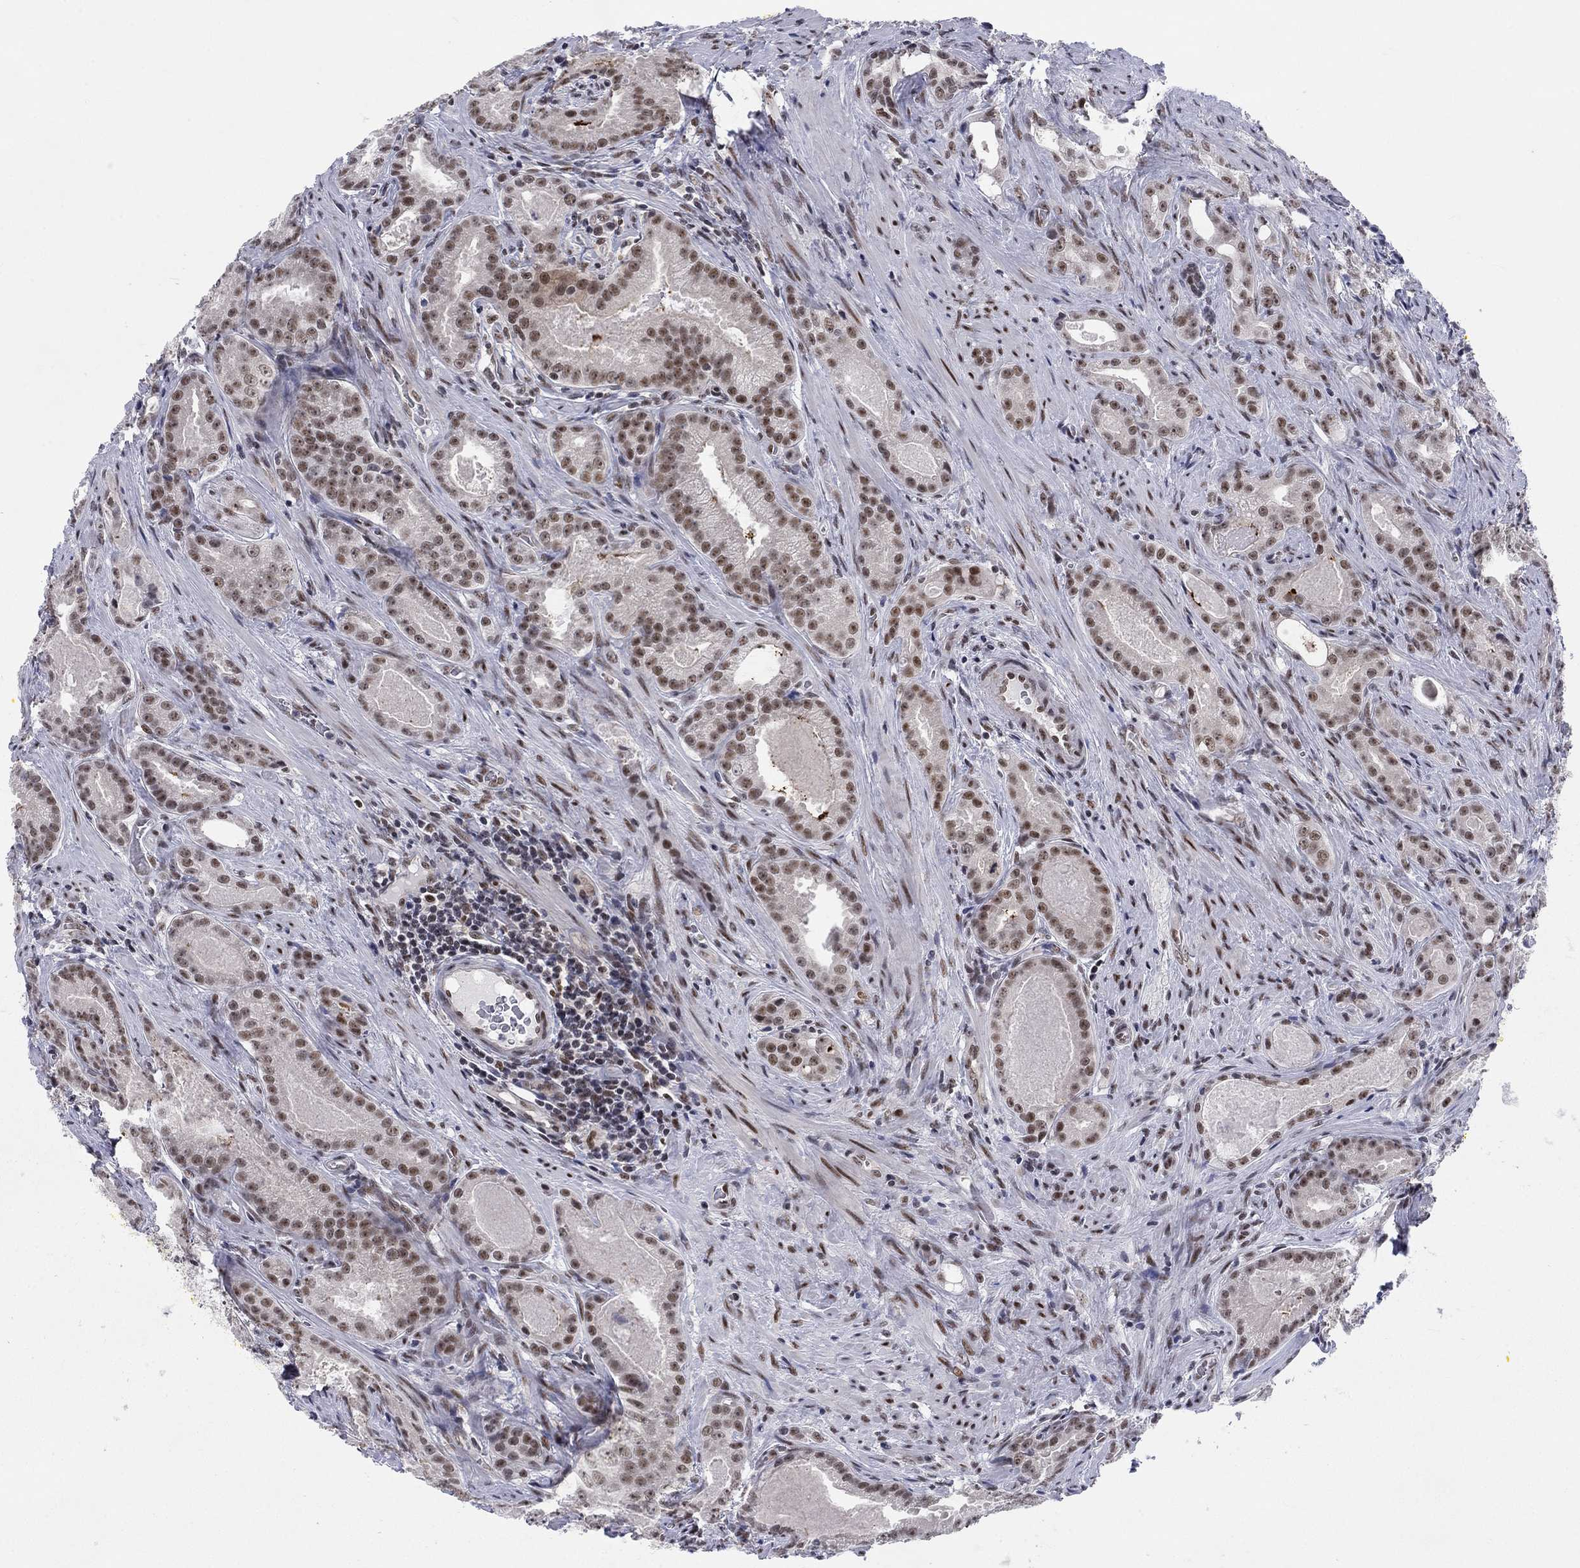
{"staining": {"intensity": "moderate", "quantity": ">75%", "location": "nuclear"}, "tissue": "prostate cancer", "cell_type": "Tumor cells", "image_type": "cancer", "snomed": [{"axis": "morphology", "description": "Adenocarcinoma, NOS"}, {"axis": "topography", "description": "Prostate"}], "caption": "Adenocarcinoma (prostate) was stained to show a protein in brown. There is medium levels of moderate nuclear expression in approximately >75% of tumor cells.", "gene": "FYTTD1", "patient": {"sex": "male", "age": 61}}